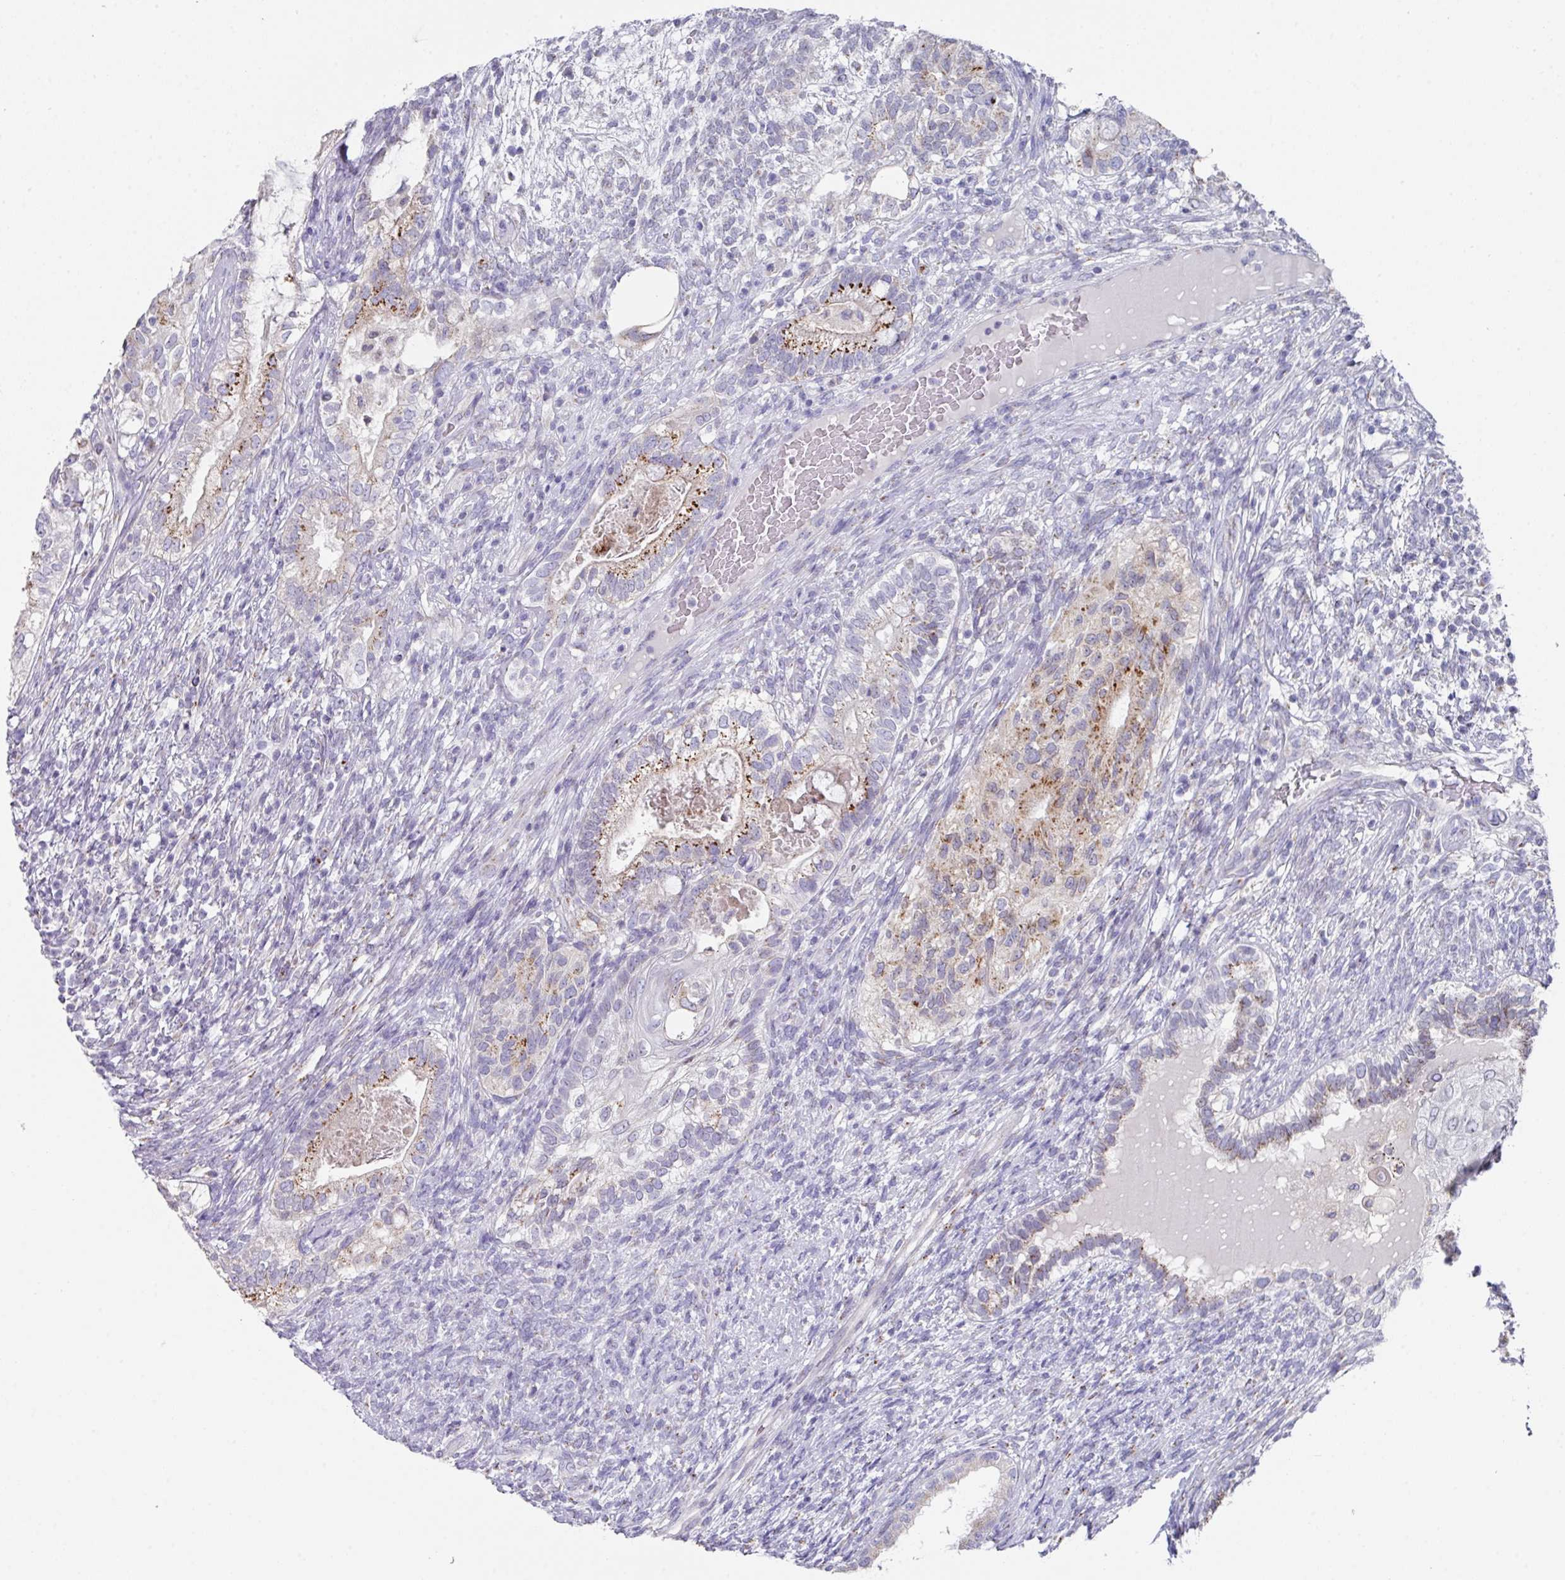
{"staining": {"intensity": "moderate", "quantity": "<25%", "location": "cytoplasmic/membranous"}, "tissue": "testis cancer", "cell_type": "Tumor cells", "image_type": "cancer", "snomed": [{"axis": "morphology", "description": "Seminoma, NOS"}, {"axis": "morphology", "description": "Carcinoma, Embryonal, NOS"}, {"axis": "topography", "description": "Testis"}], "caption": "A brown stain labels moderate cytoplasmic/membranous expression of a protein in human testis cancer (embryonal carcinoma) tumor cells.", "gene": "VKORC1L1", "patient": {"sex": "male", "age": 41}}